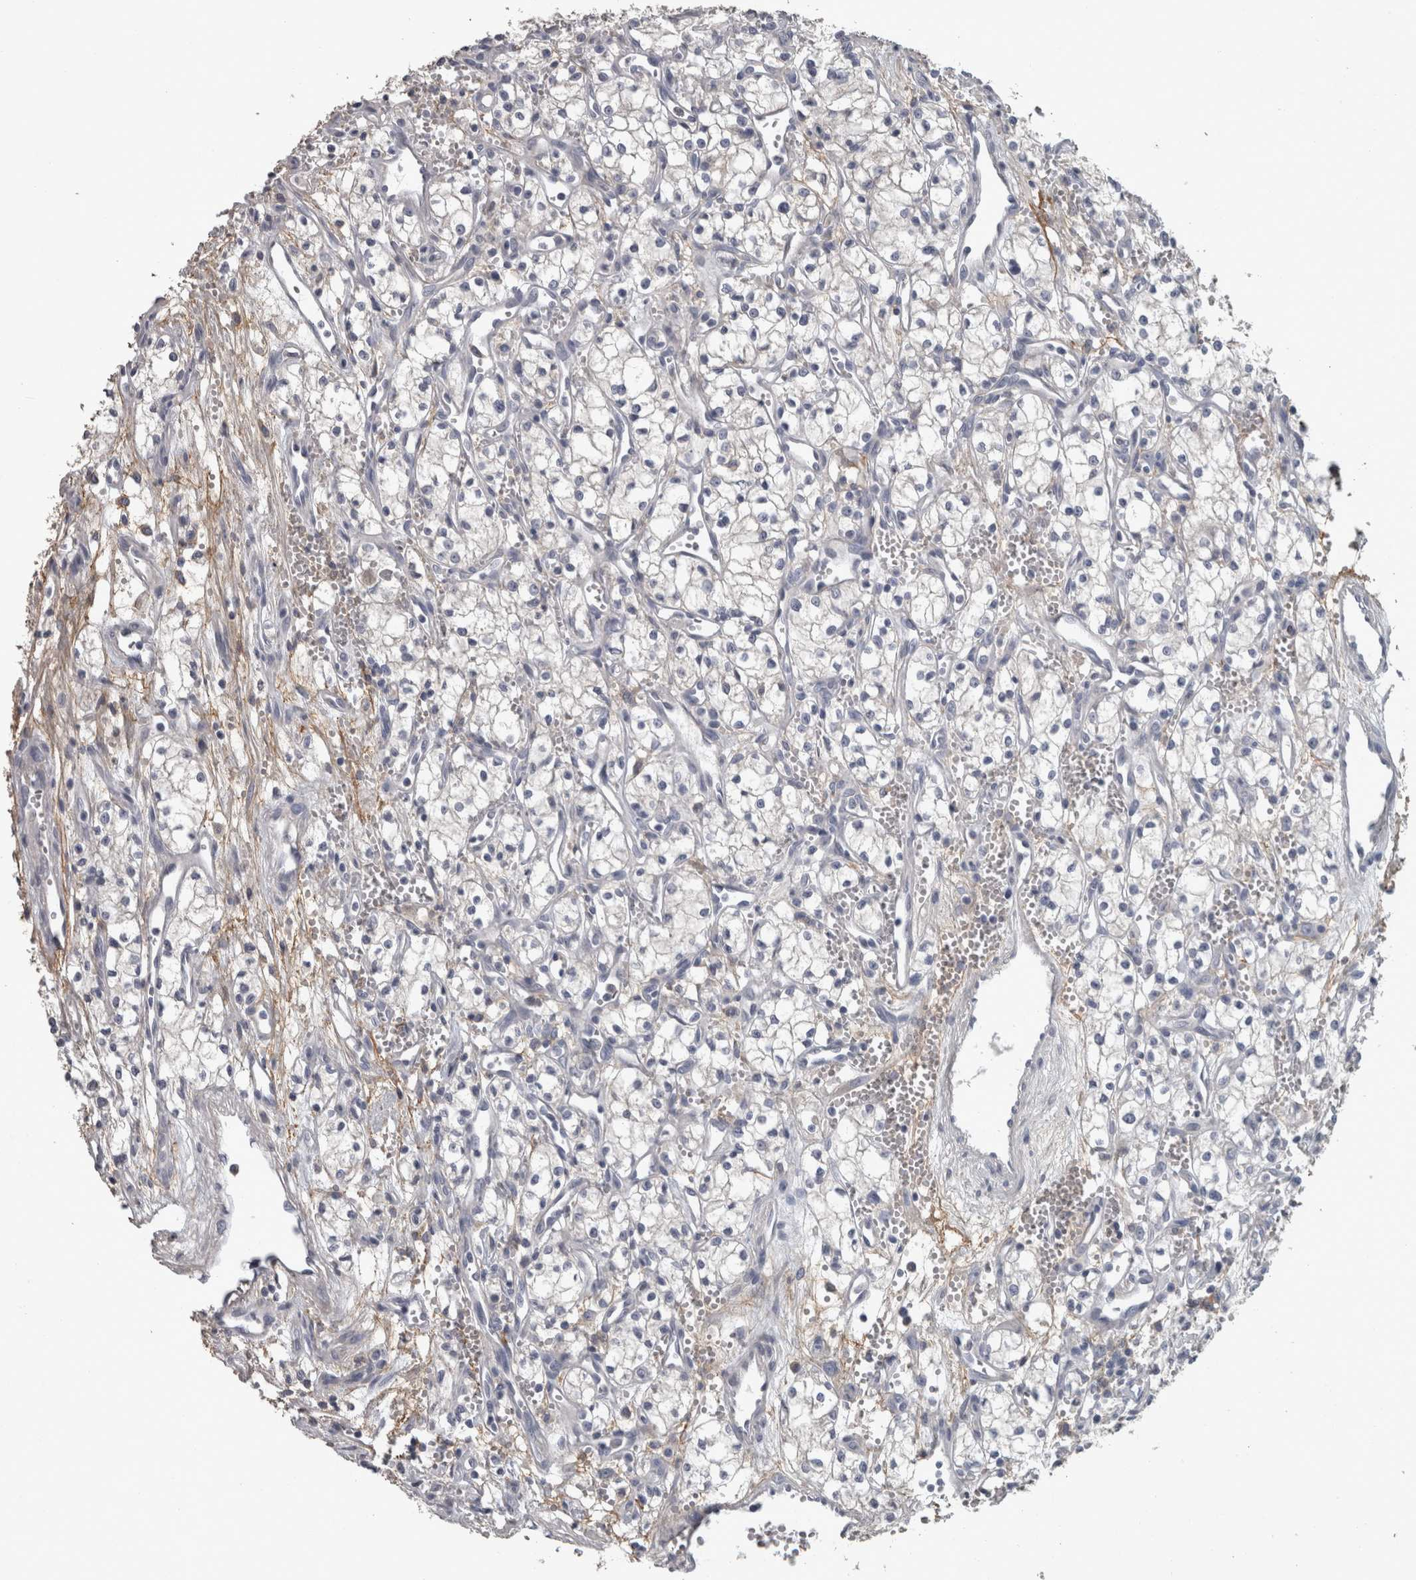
{"staining": {"intensity": "negative", "quantity": "none", "location": "none"}, "tissue": "renal cancer", "cell_type": "Tumor cells", "image_type": "cancer", "snomed": [{"axis": "morphology", "description": "Adenocarcinoma, NOS"}, {"axis": "topography", "description": "Kidney"}], "caption": "Tumor cells are negative for brown protein staining in renal adenocarcinoma.", "gene": "EFEMP2", "patient": {"sex": "male", "age": 59}}